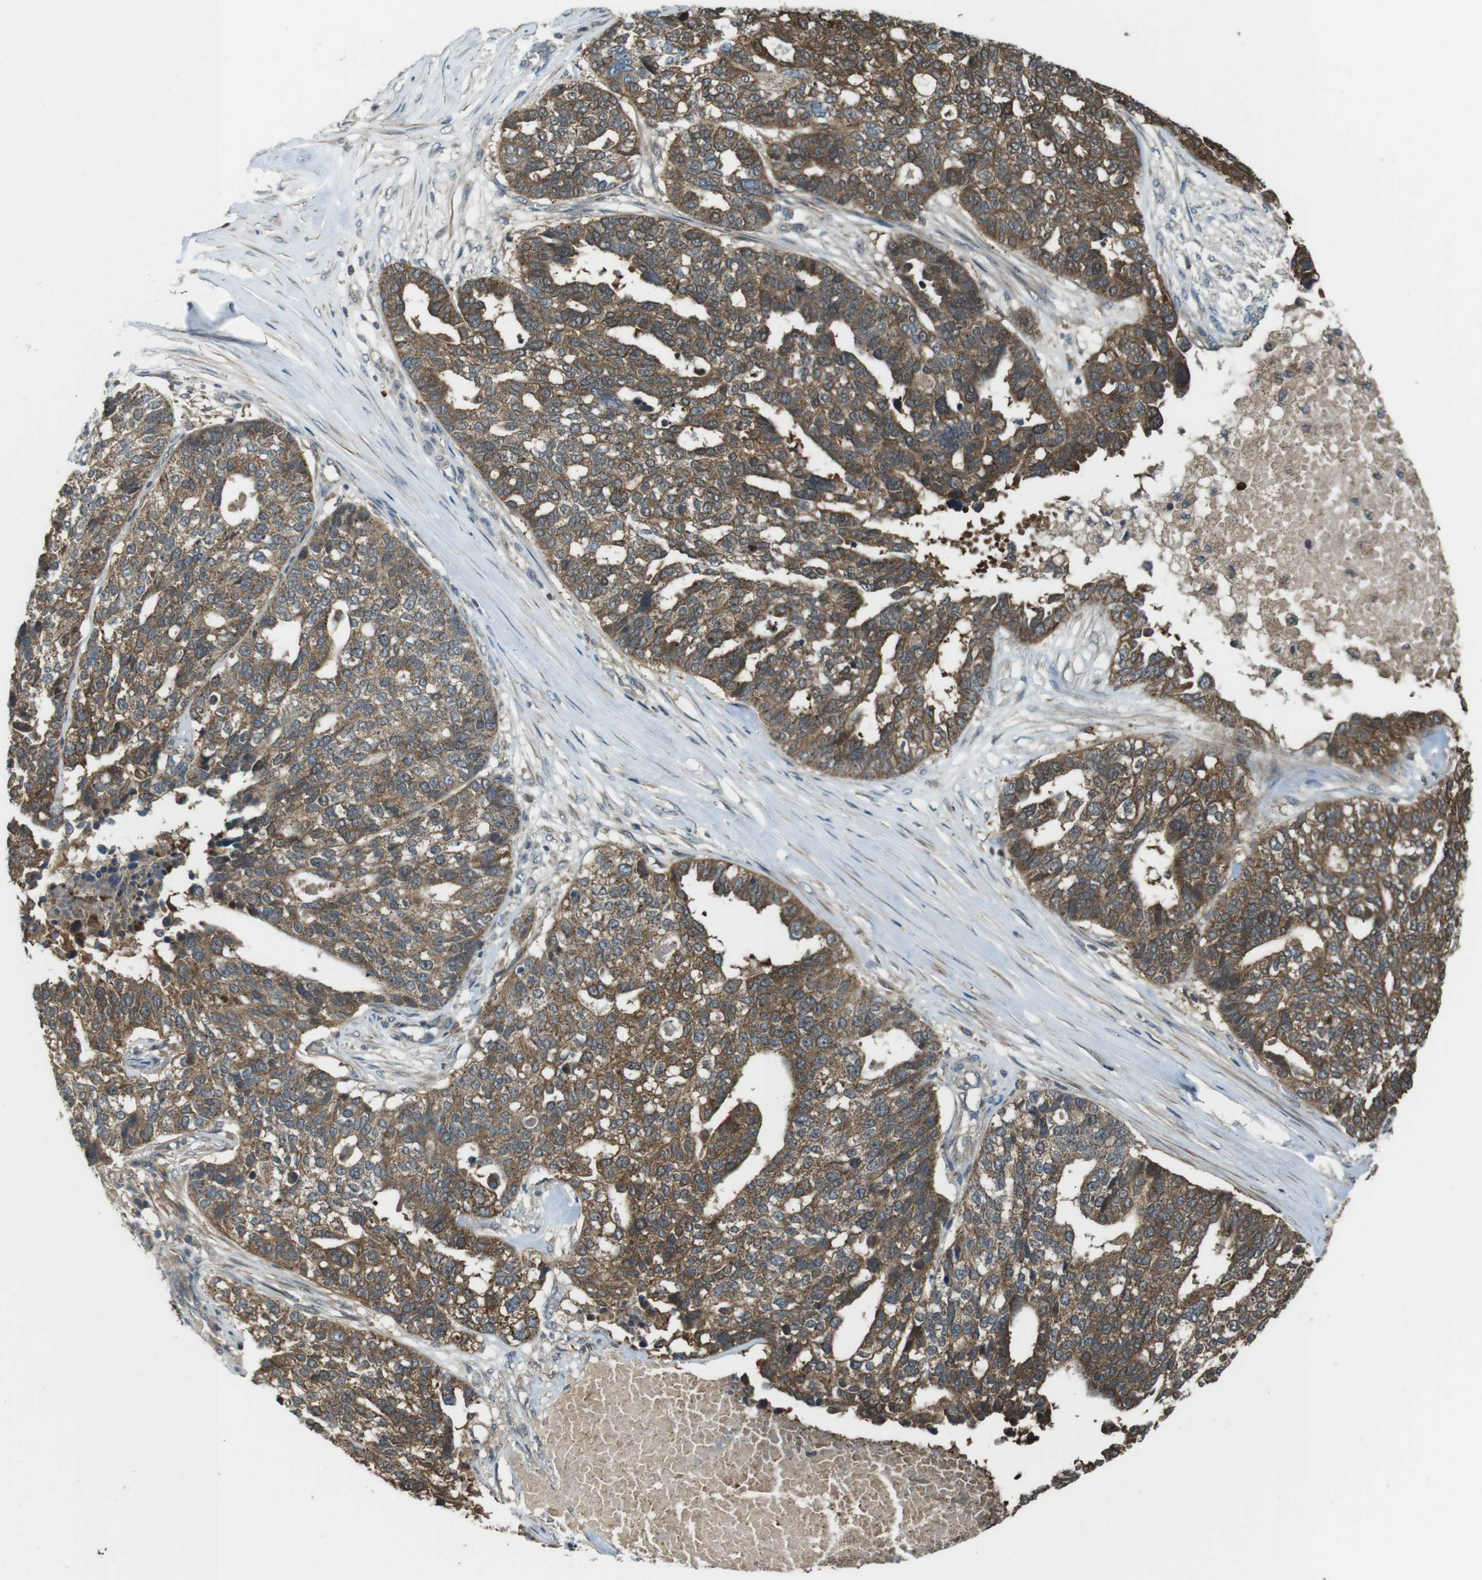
{"staining": {"intensity": "moderate", "quantity": ">75%", "location": "cytoplasmic/membranous"}, "tissue": "ovarian cancer", "cell_type": "Tumor cells", "image_type": "cancer", "snomed": [{"axis": "morphology", "description": "Cystadenocarcinoma, serous, NOS"}, {"axis": "topography", "description": "Ovary"}], "caption": "A brown stain highlights moderate cytoplasmic/membranous staining of a protein in ovarian cancer (serous cystadenocarcinoma) tumor cells. Ihc stains the protein in brown and the nuclei are stained blue.", "gene": "LRRC3B", "patient": {"sex": "female", "age": 59}}